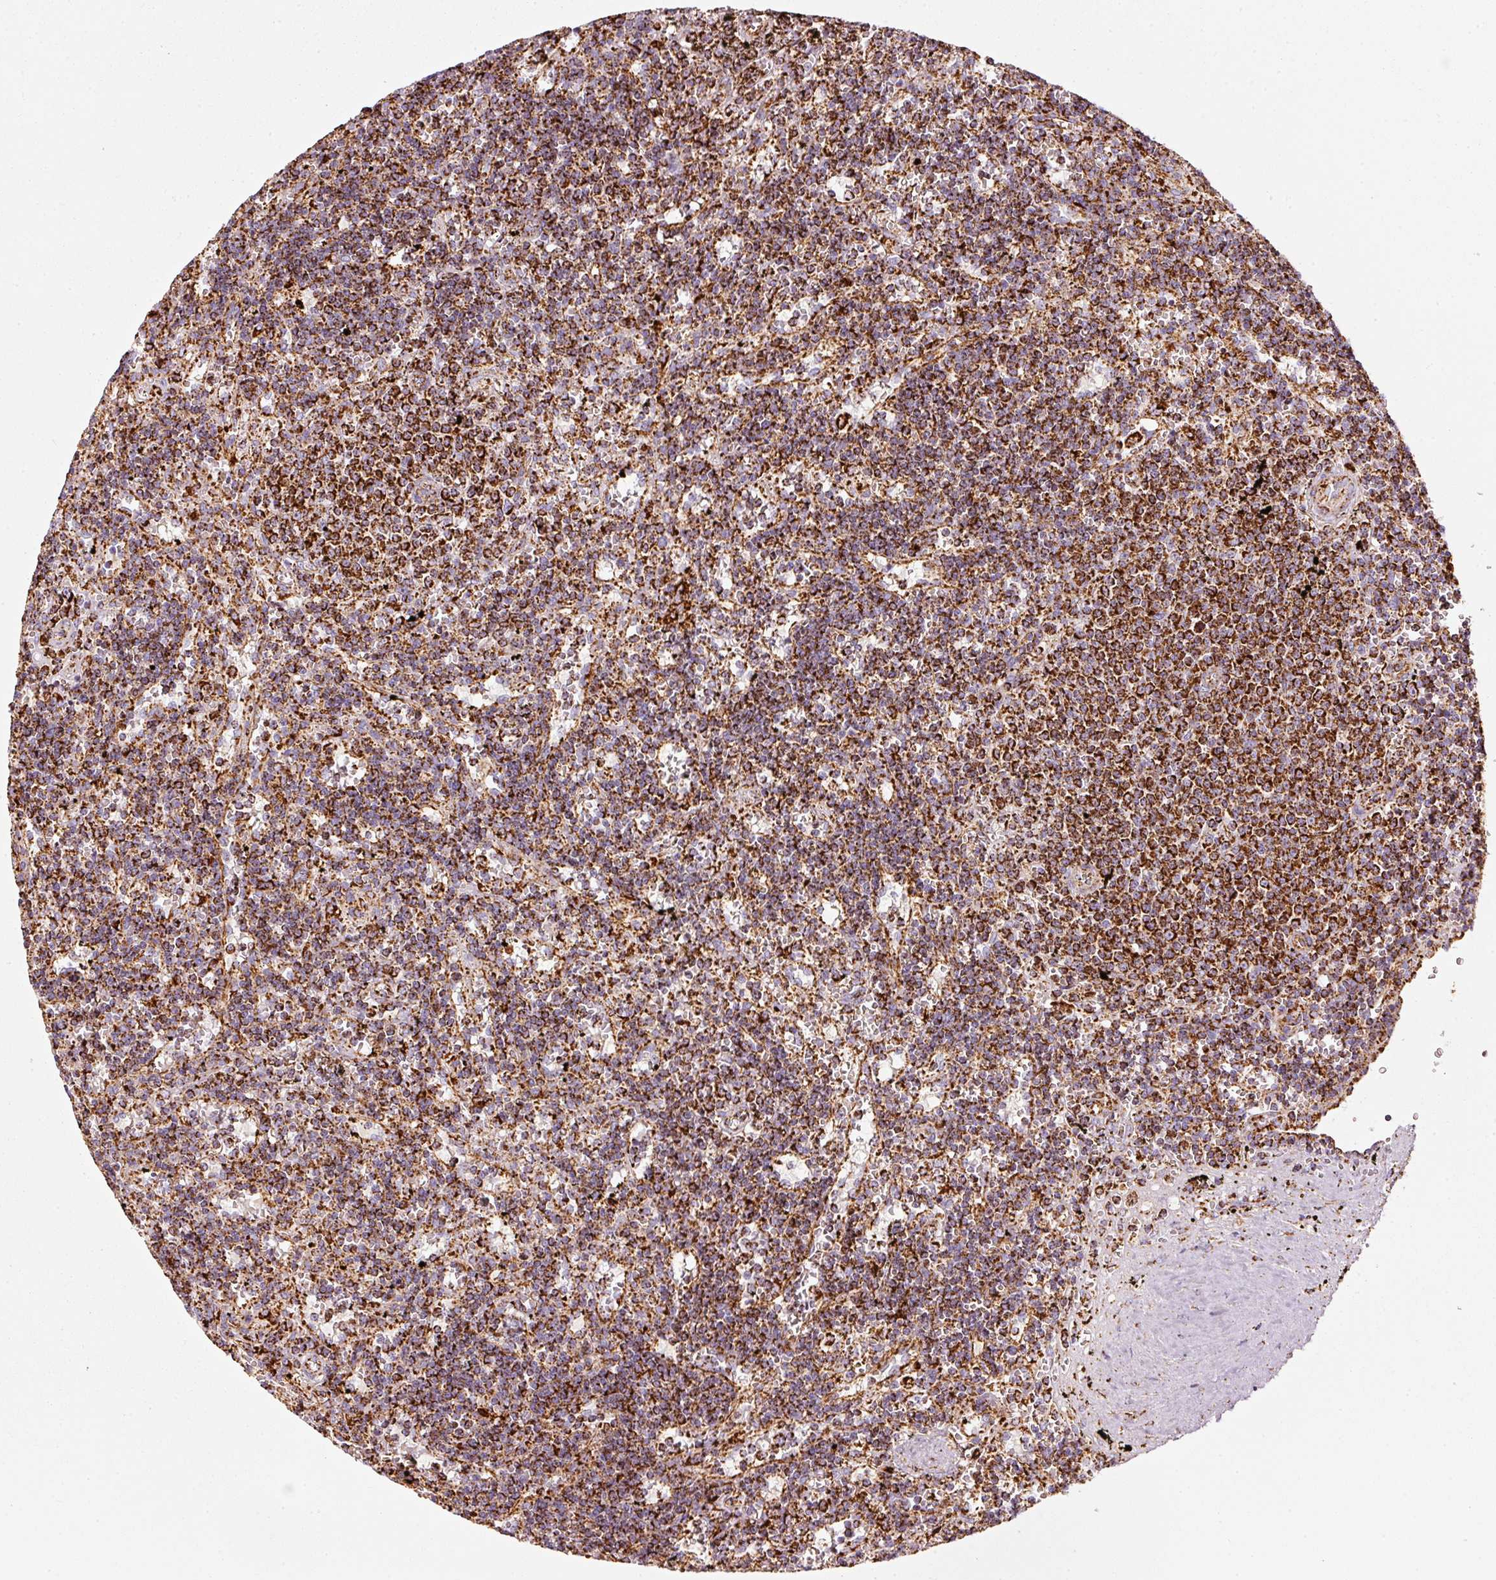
{"staining": {"intensity": "strong", "quantity": ">75%", "location": "cytoplasmic/membranous"}, "tissue": "lymphoma", "cell_type": "Tumor cells", "image_type": "cancer", "snomed": [{"axis": "morphology", "description": "Malignant lymphoma, non-Hodgkin's type, Low grade"}, {"axis": "topography", "description": "Spleen"}], "caption": "Human low-grade malignant lymphoma, non-Hodgkin's type stained for a protein (brown) demonstrates strong cytoplasmic/membranous positive expression in approximately >75% of tumor cells.", "gene": "MT-CO2", "patient": {"sex": "male", "age": 60}}